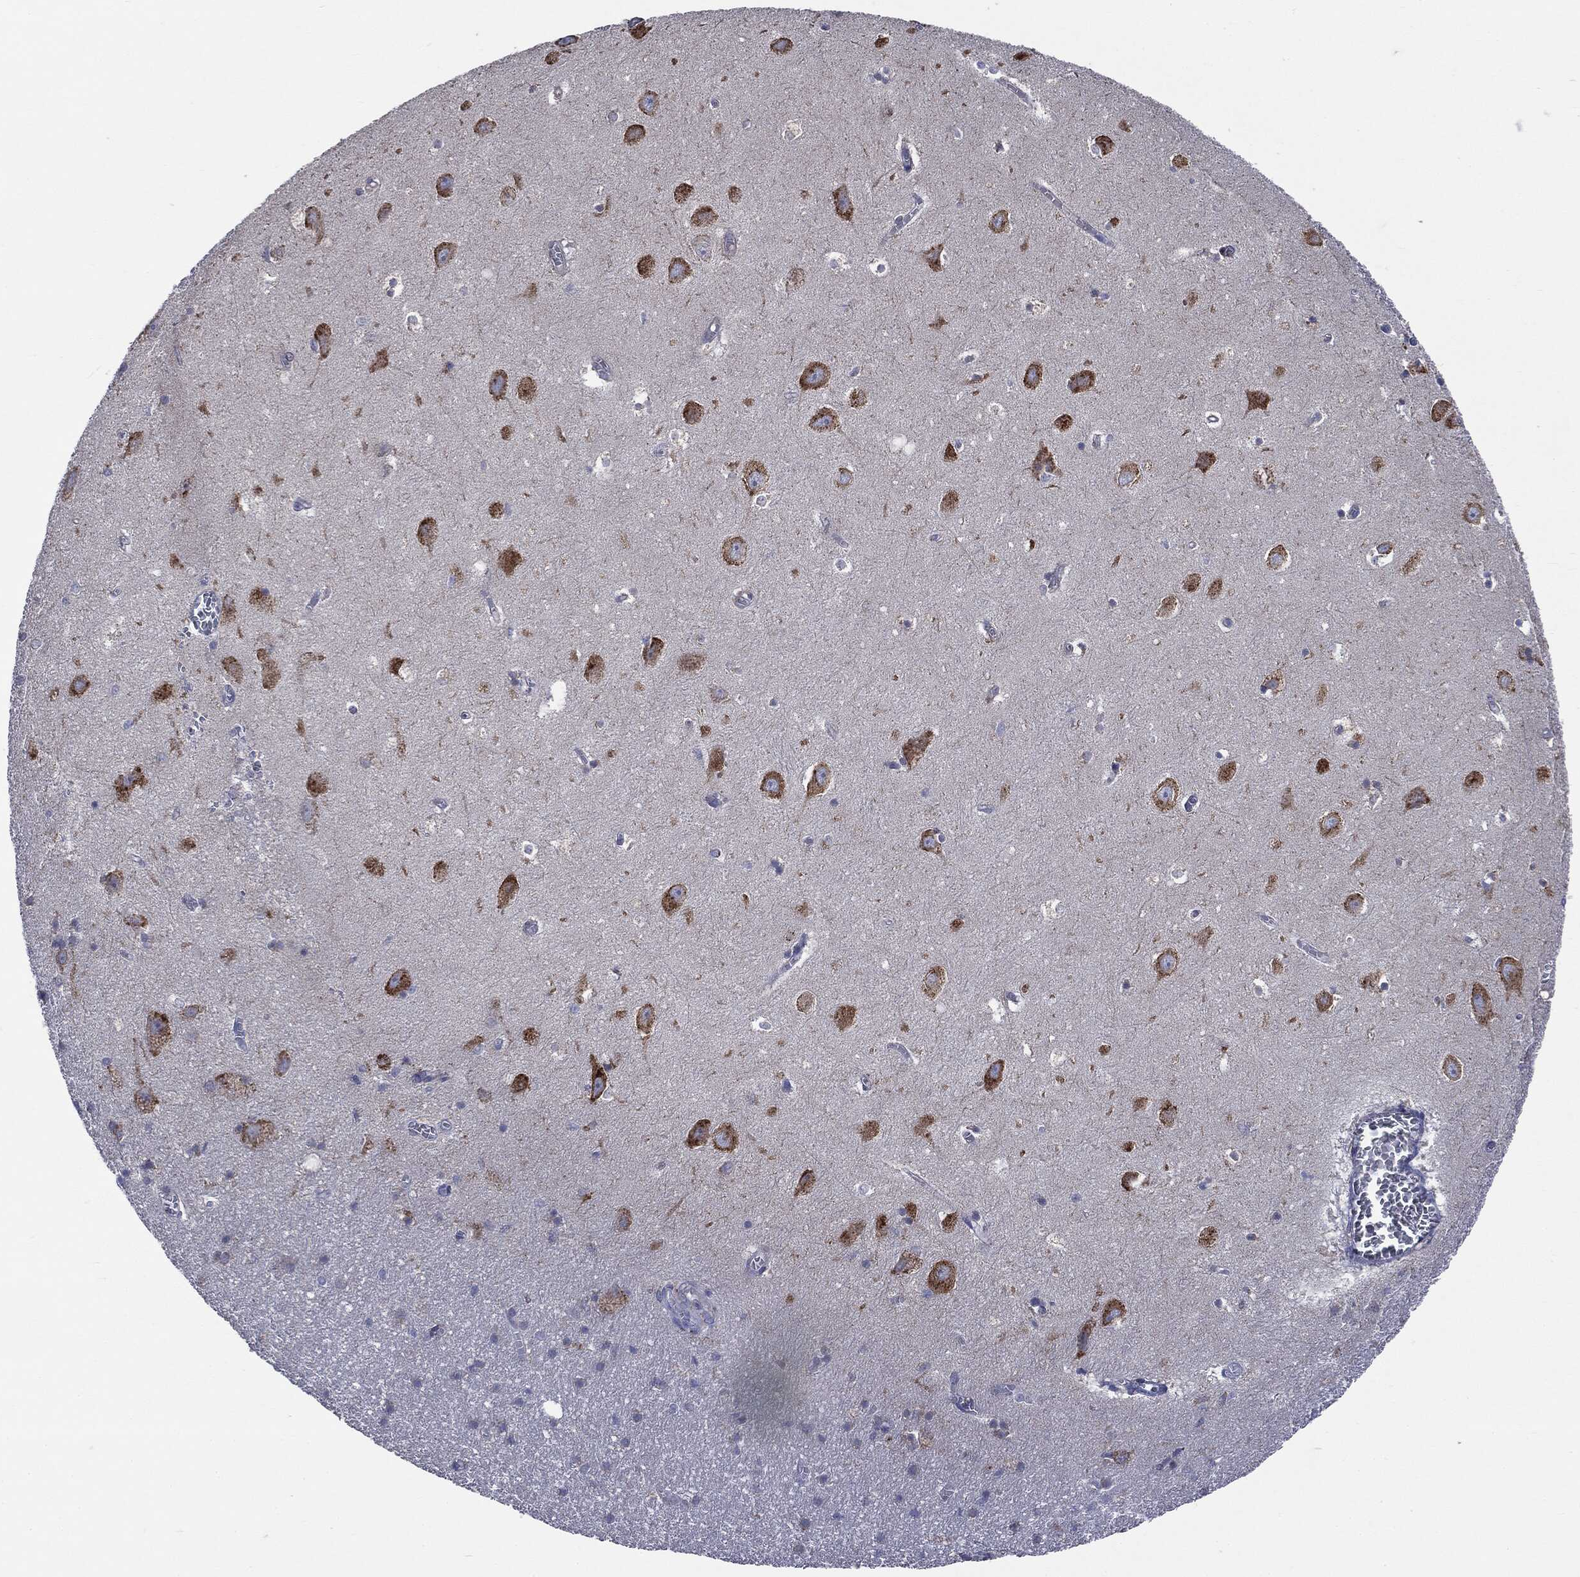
{"staining": {"intensity": "negative", "quantity": "none", "location": "none"}, "tissue": "hippocampus", "cell_type": "Glial cells", "image_type": "normal", "snomed": [{"axis": "morphology", "description": "Normal tissue, NOS"}, {"axis": "topography", "description": "Hippocampus"}], "caption": "This is an immunohistochemistry micrograph of benign human hippocampus. There is no positivity in glial cells.", "gene": "PTGS2", "patient": {"sex": "female", "age": 64}}